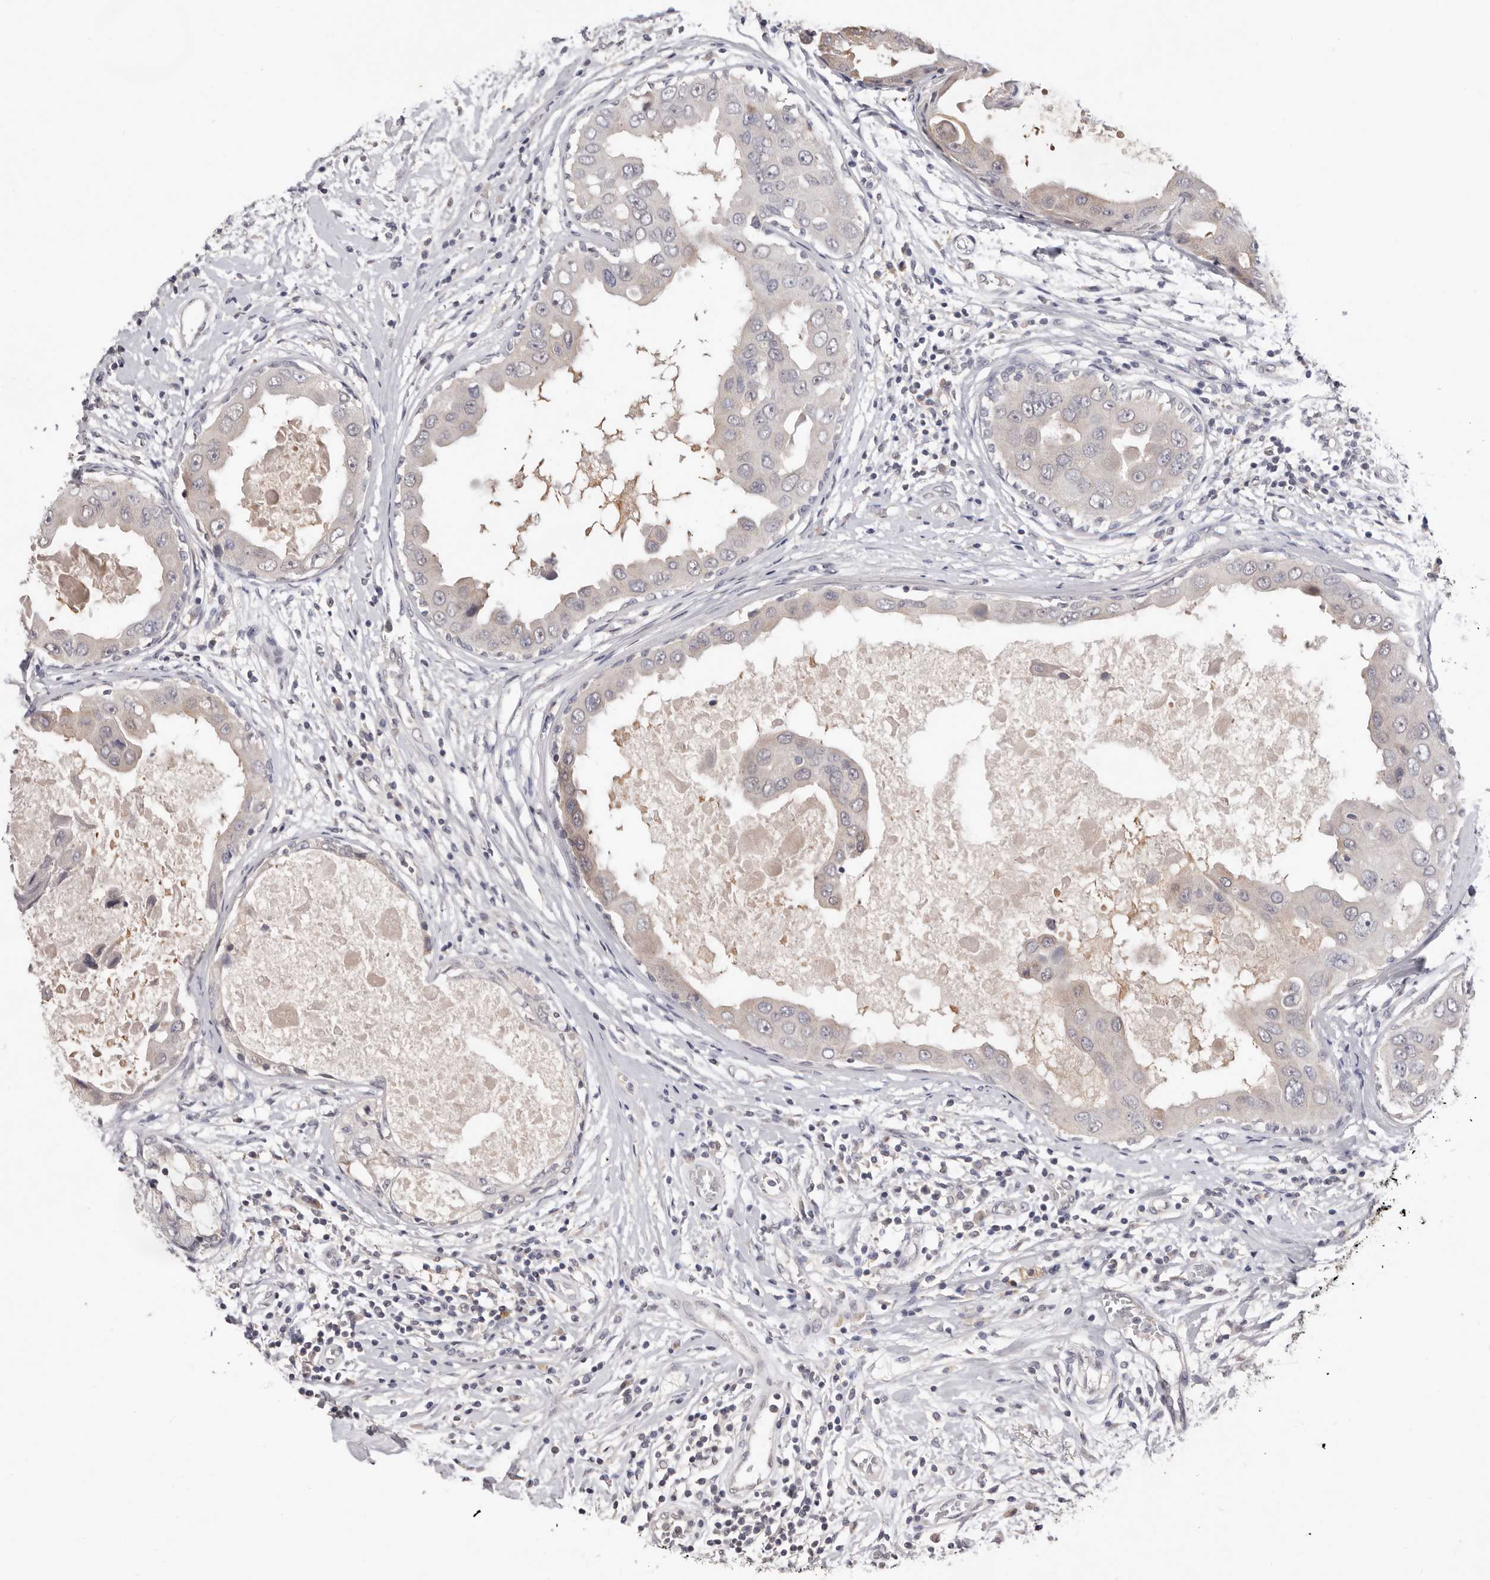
{"staining": {"intensity": "negative", "quantity": "none", "location": "none"}, "tissue": "breast cancer", "cell_type": "Tumor cells", "image_type": "cancer", "snomed": [{"axis": "morphology", "description": "Duct carcinoma"}, {"axis": "topography", "description": "Breast"}], "caption": "Immunohistochemistry of human breast cancer (intraductal carcinoma) shows no positivity in tumor cells.", "gene": "DOP1A", "patient": {"sex": "female", "age": 27}}